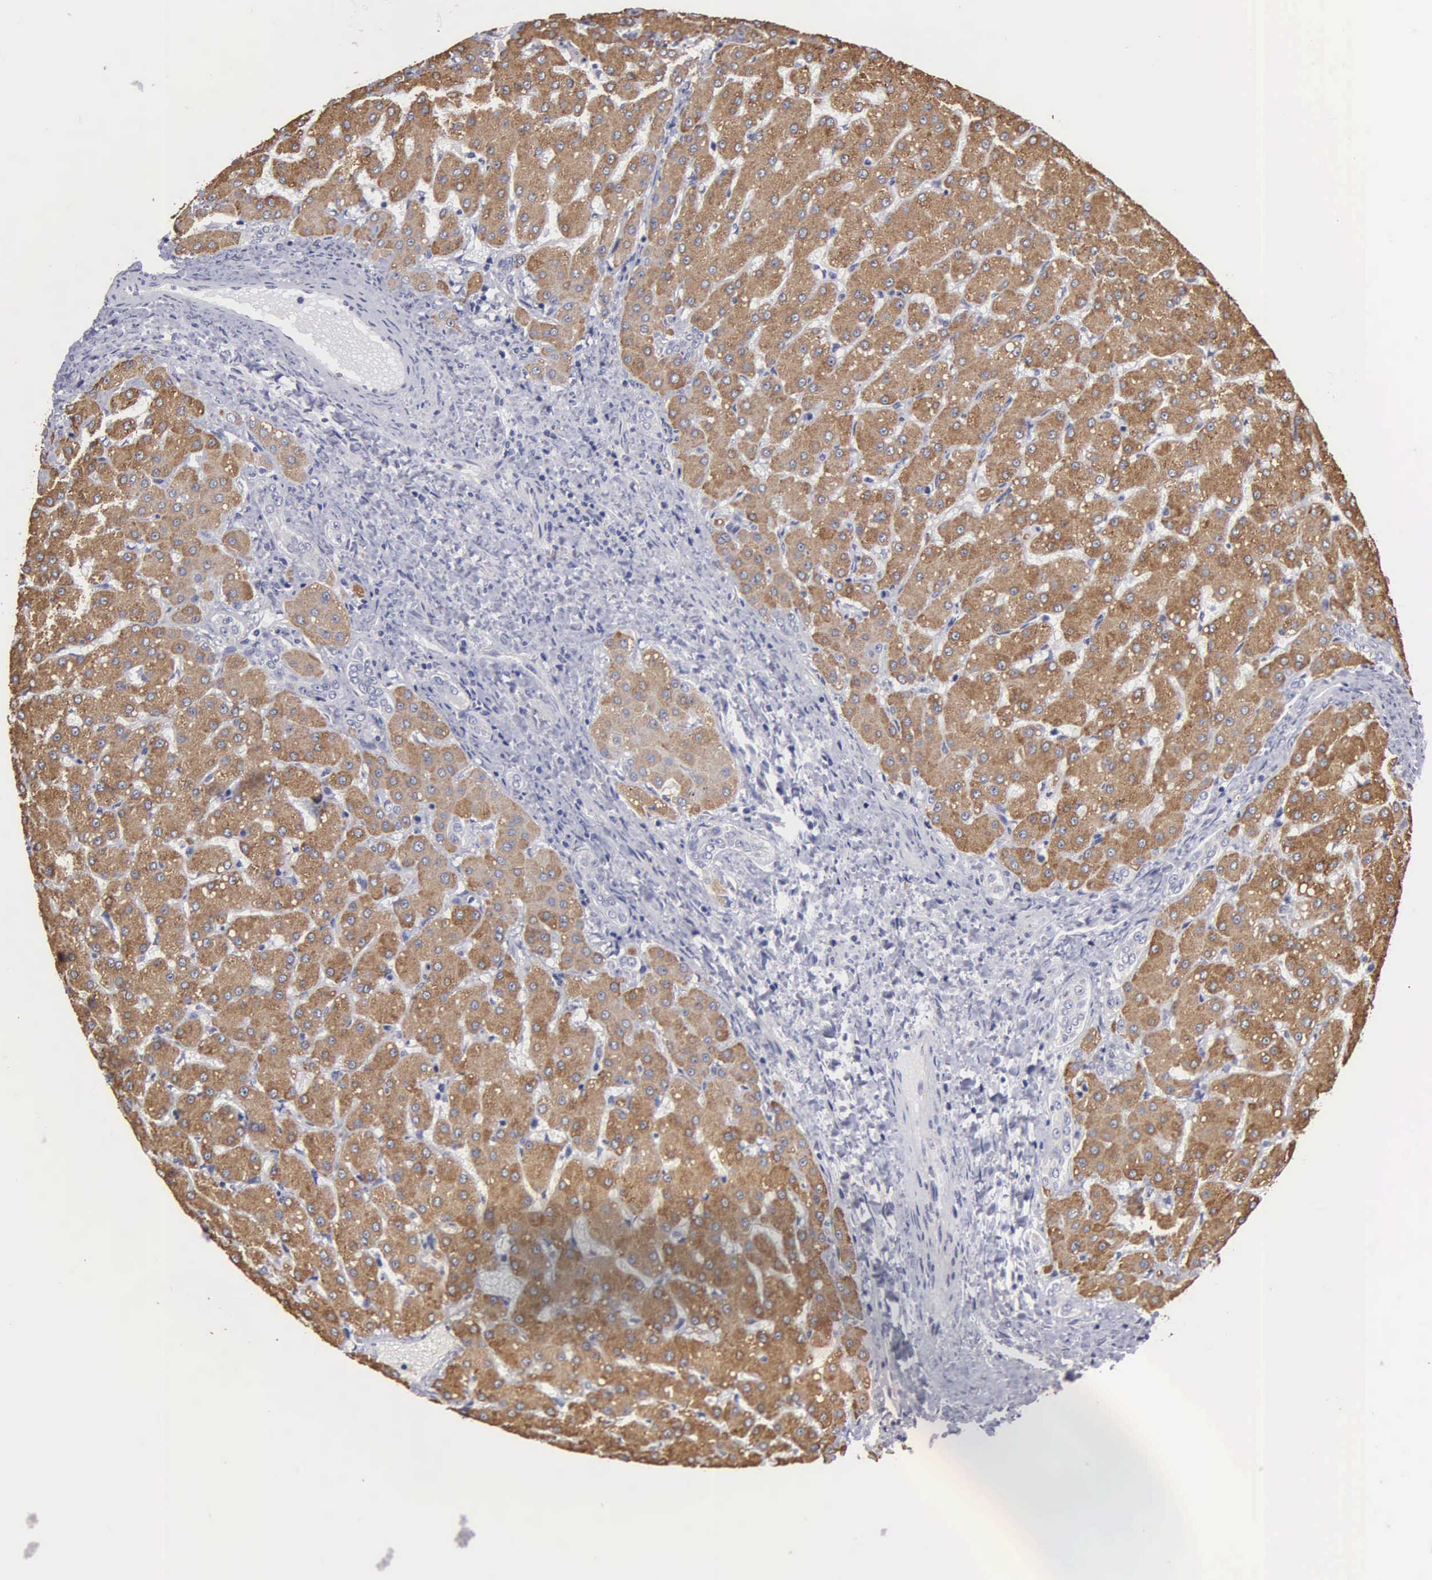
{"staining": {"intensity": "weak", "quantity": "25%-75%", "location": "cytoplasmic/membranous"}, "tissue": "liver", "cell_type": "Cholangiocytes", "image_type": "normal", "snomed": [{"axis": "morphology", "description": "Normal tissue, NOS"}, {"axis": "topography", "description": "Liver"}], "caption": "IHC staining of unremarkable liver, which demonstrates low levels of weak cytoplasmic/membranous staining in approximately 25%-75% of cholangiocytes indicating weak cytoplasmic/membranous protein staining. The staining was performed using DAB (3,3'-diaminobenzidine) (brown) for protein detection and nuclei were counterstained in hematoxylin (blue).", "gene": "LIN52", "patient": {"sex": "female", "age": 27}}